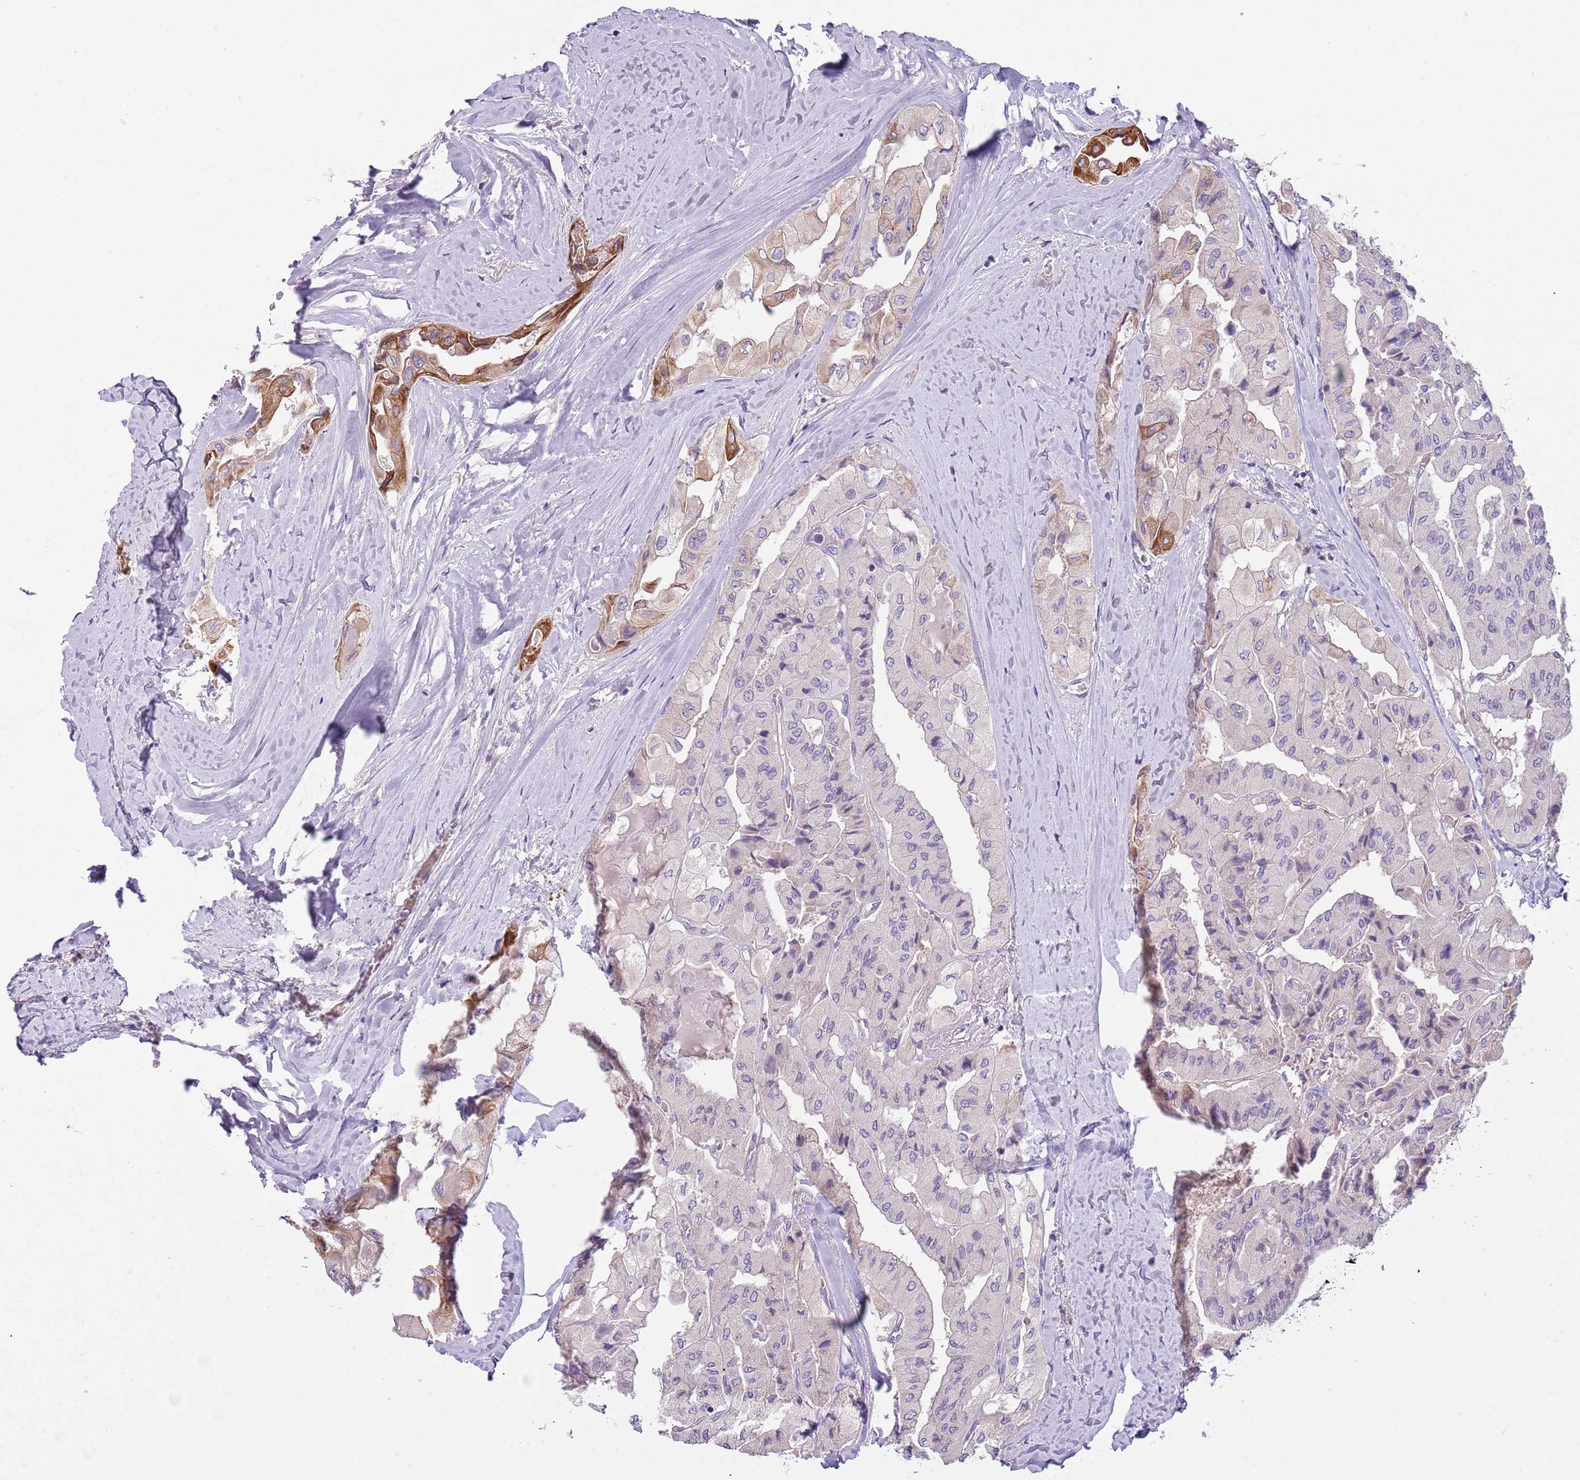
{"staining": {"intensity": "moderate", "quantity": "25%-75%", "location": "cytoplasmic/membranous"}, "tissue": "thyroid cancer", "cell_type": "Tumor cells", "image_type": "cancer", "snomed": [{"axis": "morphology", "description": "Normal tissue, NOS"}, {"axis": "morphology", "description": "Papillary adenocarcinoma, NOS"}, {"axis": "topography", "description": "Thyroid gland"}], "caption": "Brown immunohistochemical staining in papillary adenocarcinoma (thyroid) displays moderate cytoplasmic/membranous staining in approximately 25%-75% of tumor cells.", "gene": "HES3", "patient": {"sex": "female", "age": 59}}